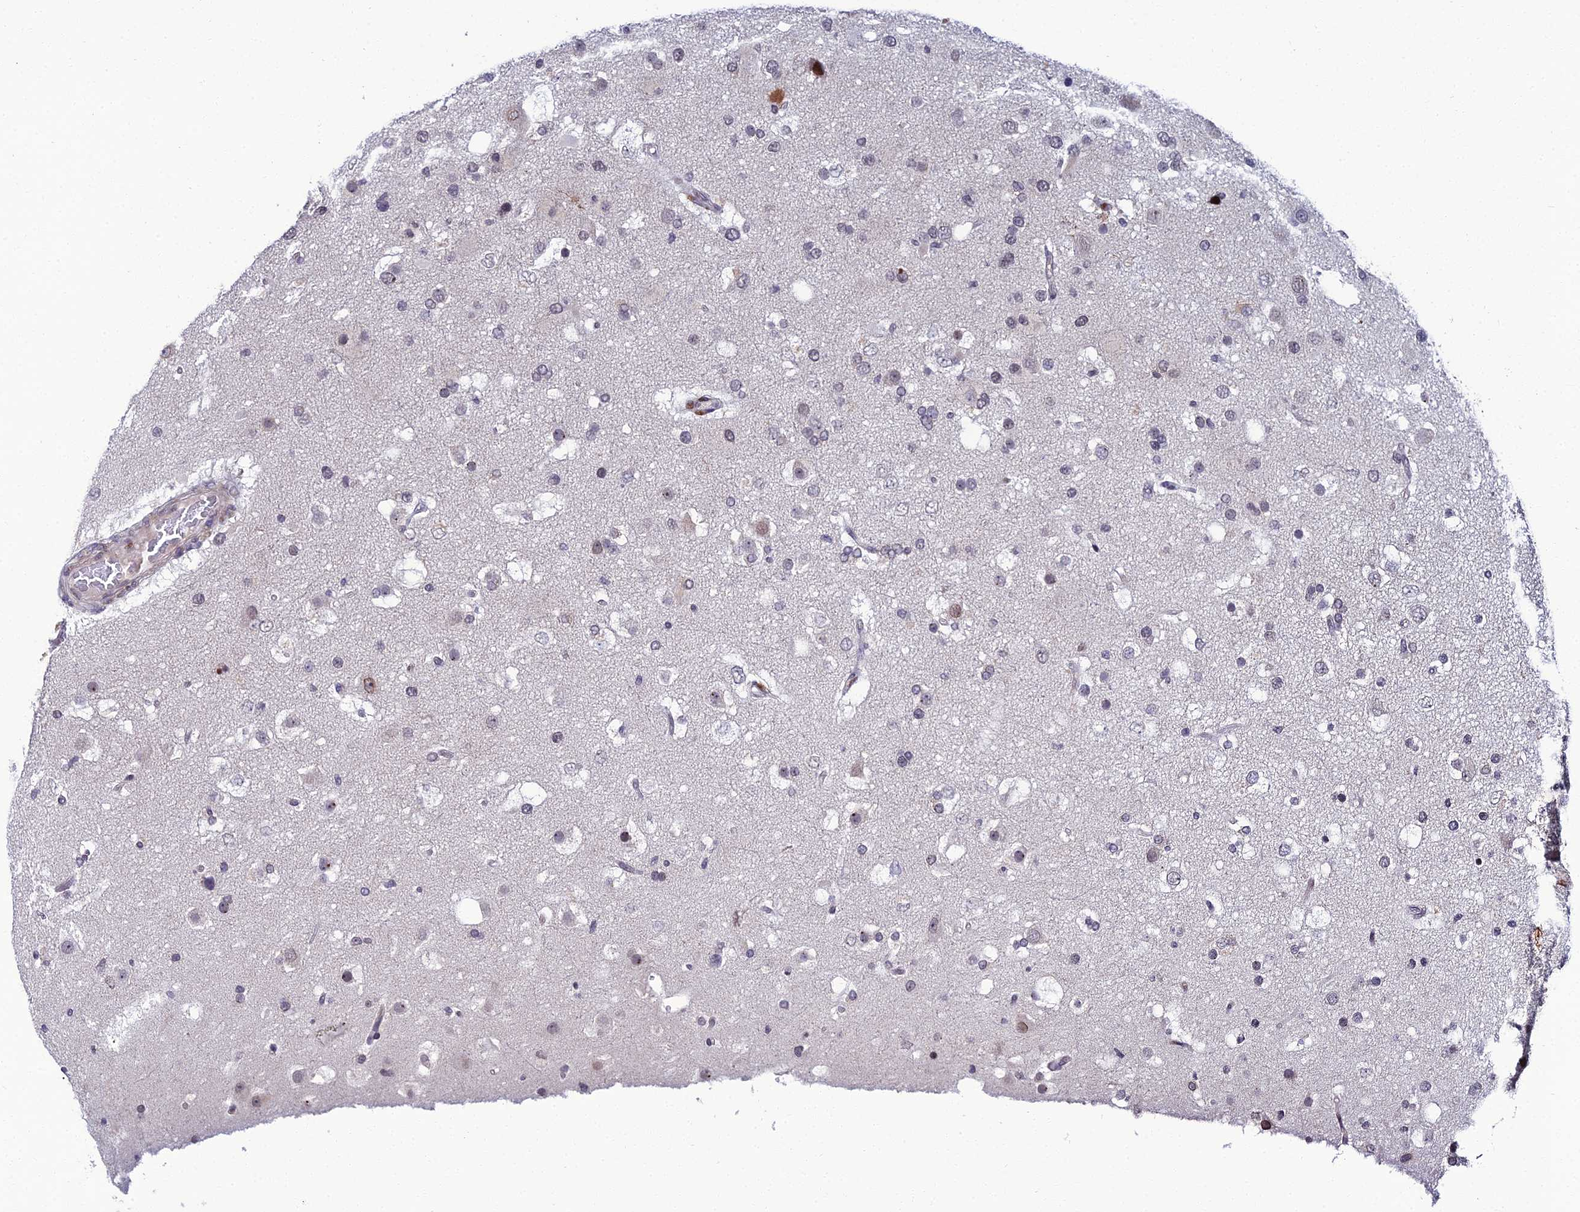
{"staining": {"intensity": "negative", "quantity": "none", "location": "none"}, "tissue": "glioma", "cell_type": "Tumor cells", "image_type": "cancer", "snomed": [{"axis": "morphology", "description": "Glioma, malignant, High grade"}, {"axis": "topography", "description": "Brain"}], "caption": "Immunohistochemical staining of human glioma demonstrates no significant positivity in tumor cells. (Brightfield microscopy of DAB (3,3'-diaminobenzidine) IHC at high magnification).", "gene": "TAF9B", "patient": {"sex": "male", "age": 53}}